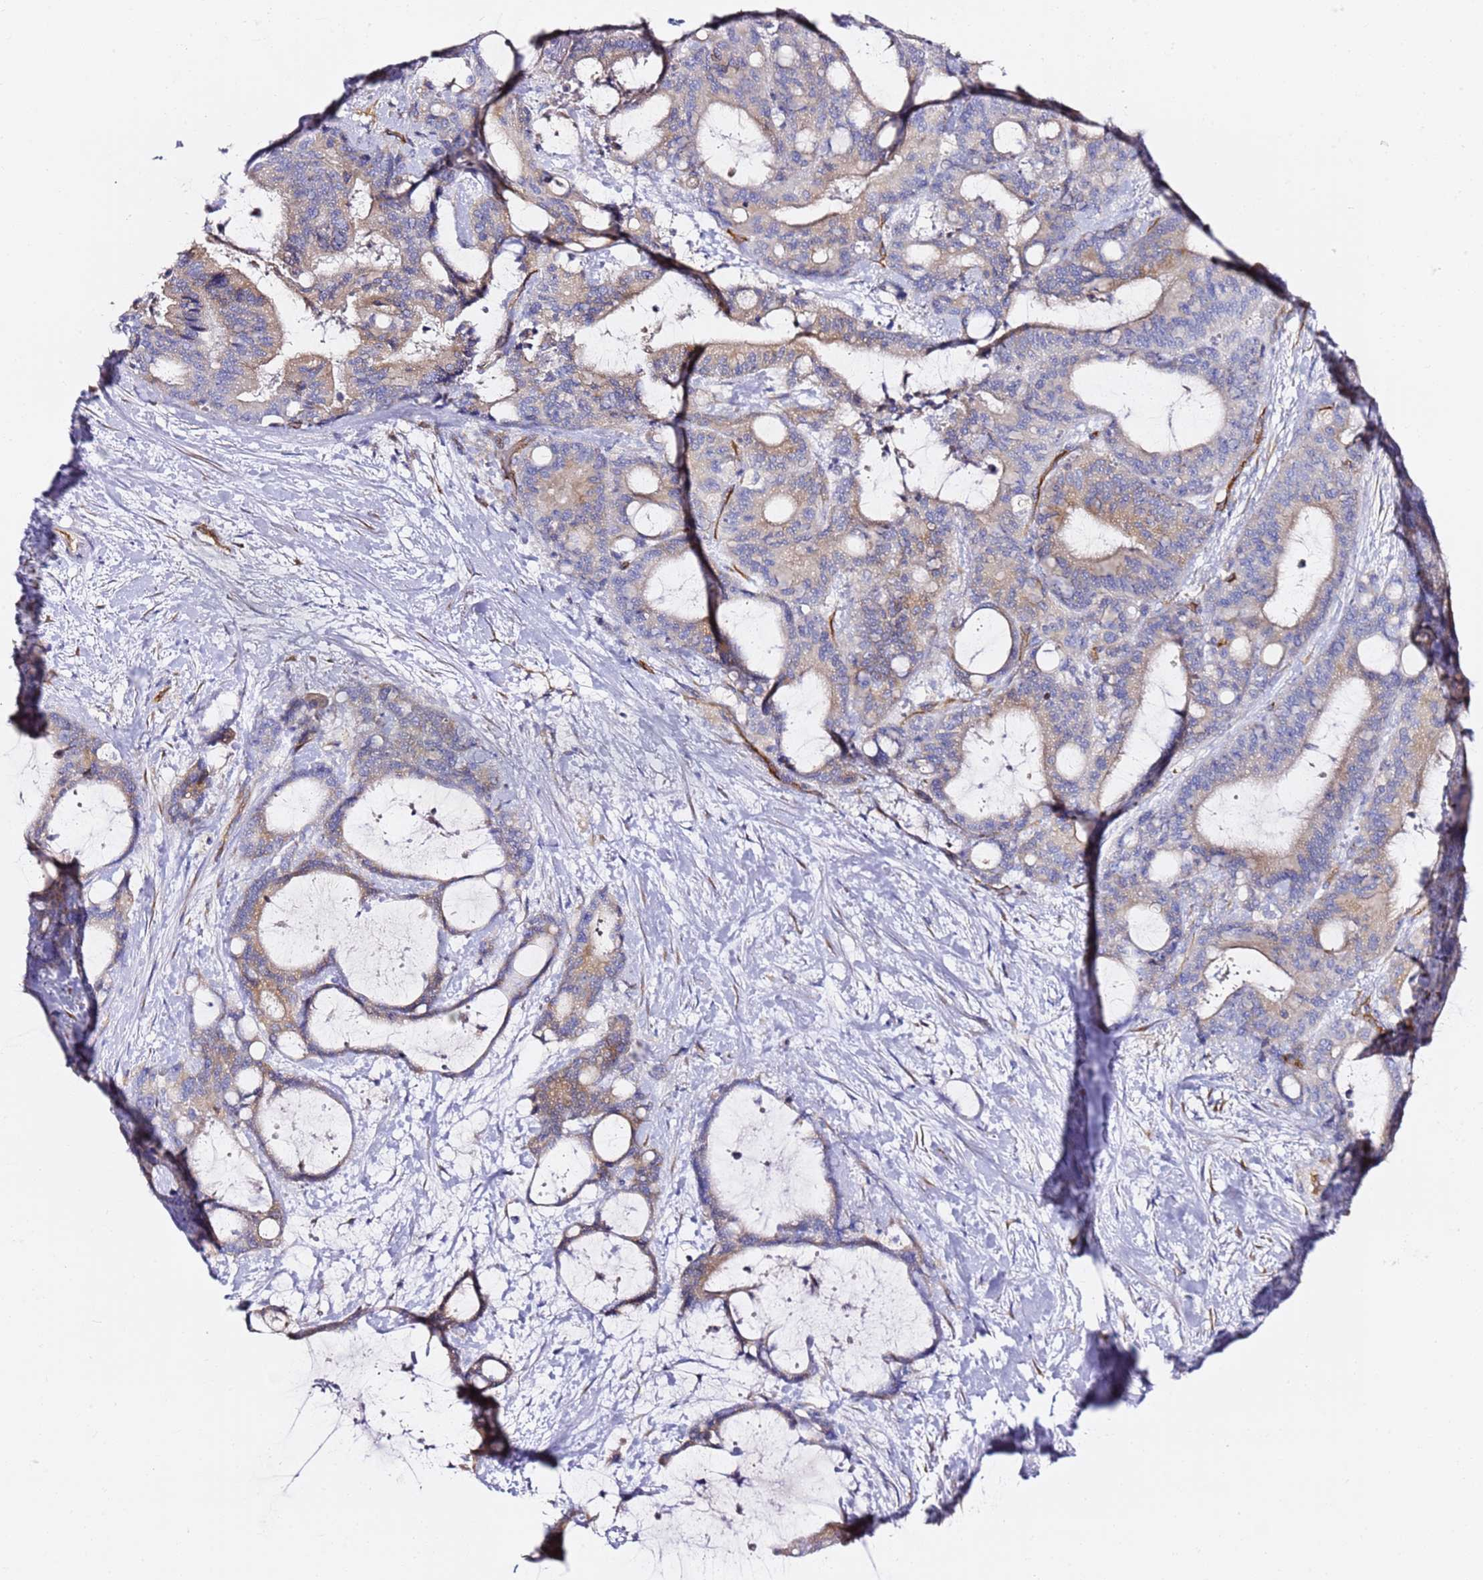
{"staining": {"intensity": "weak", "quantity": "25%-75%", "location": "cytoplasmic/membranous"}, "tissue": "liver cancer", "cell_type": "Tumor cells", "image_type": "cancer", "snomed": [{"axis": "morphology", "description": "Normal tissue, NOS"}, {"axis": "morphology", "description": "Cholangiocarcinoma"}, {"axis": "topography", "description": "Liver"}, {"axis": "topography", "description": "Peripheral nerve tissue"}], "caption": "Immunohistochemical staining of liver cholangiocarcinoma exhibits low levels of weak cytoplasmic/membranous expression in approximately 25%-75% of tumor cells.", "gene": "KIF7", "patient": {"sex": "female", "age": 73}}